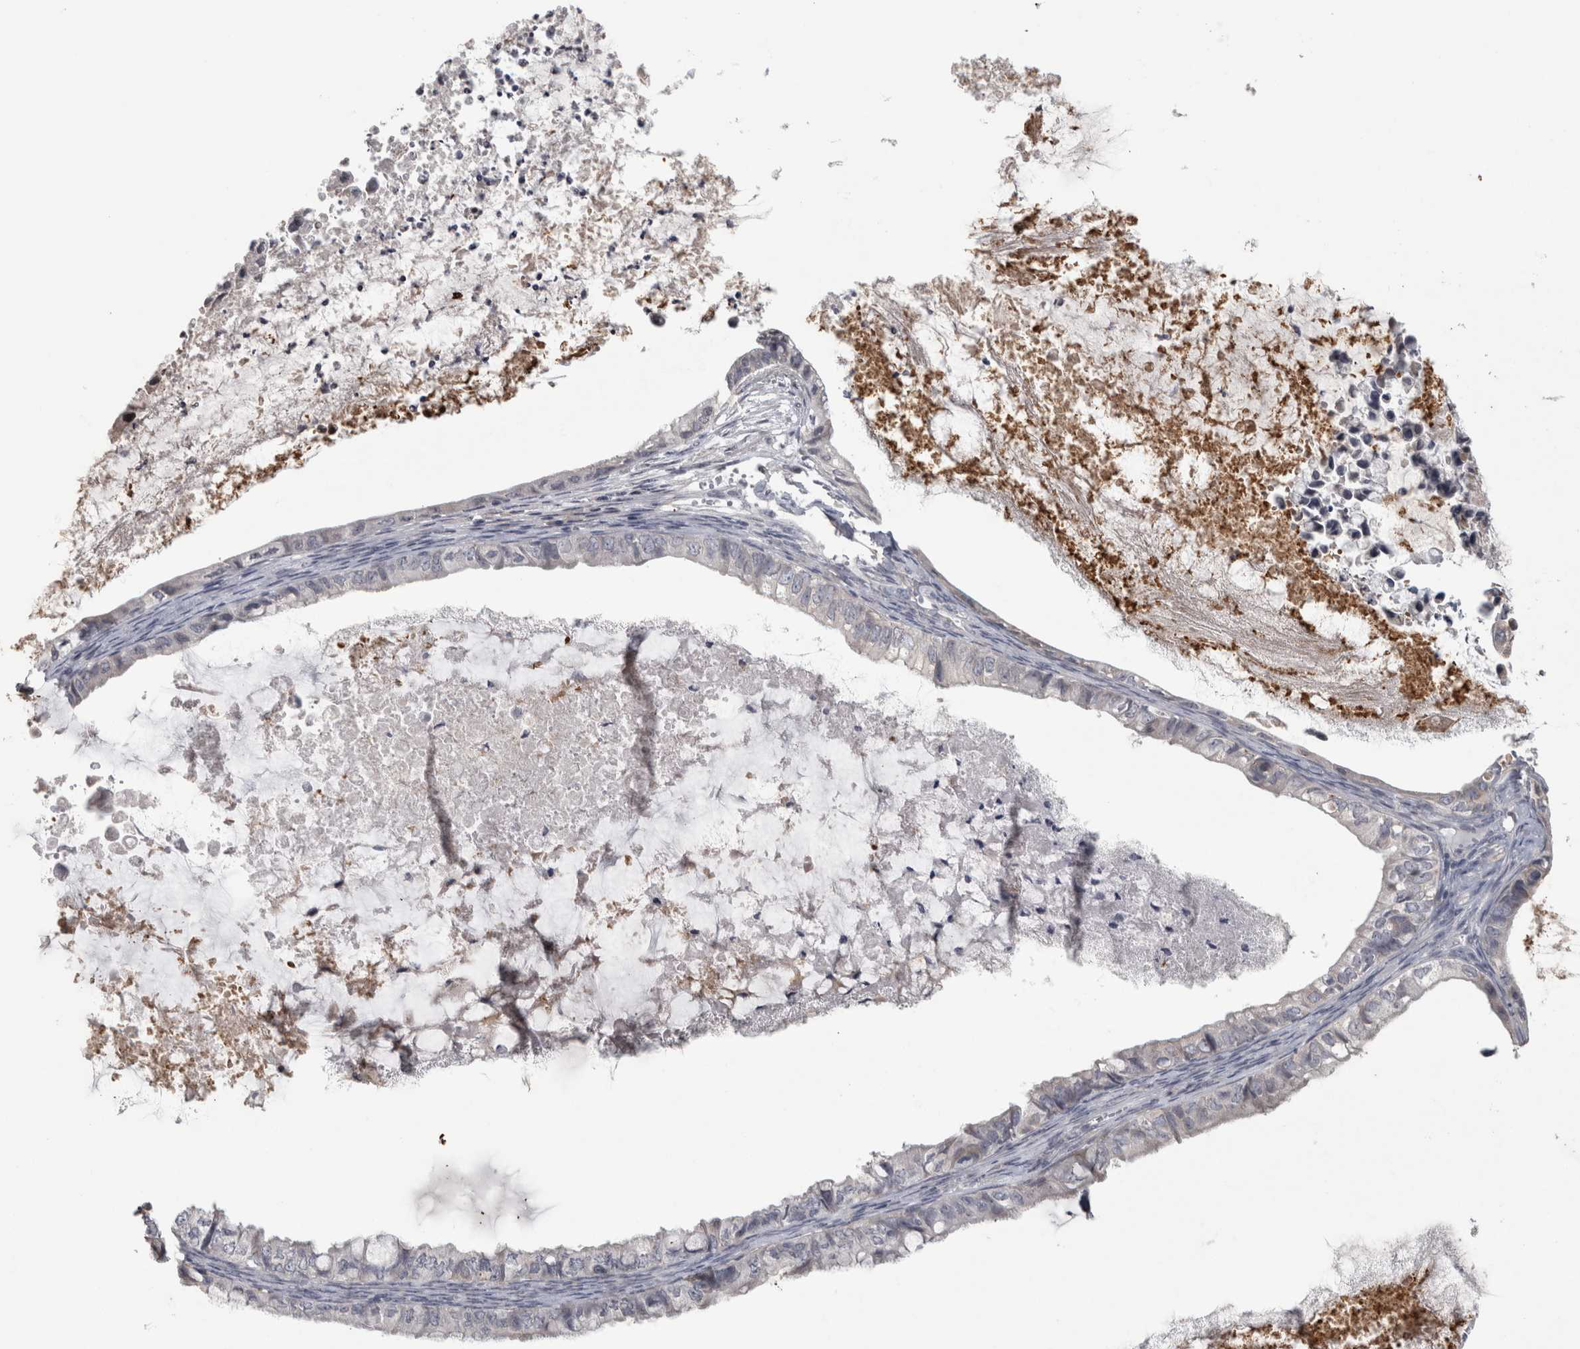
{"staining": {"intensity": "negative", "quantity": "none", "location": "none"}, "tissue": "ovarian cancer", "cell_type": "Tumor cells", "image_type": "cancer", "snomed": [{"axis": "morphology", "description": "Cystadenocarcinoma, mucinous, NOS"}, {"axis": "topography", "description": "Ovary"}], "caption": "Immunohistochemistry micrograph of ovarian cancer (mucinous cystadenocarcinoma) stained for a protein (brown), which reveals no positivity in tumor cells.", "gene": "RAB29", "patient": {"sex": "female", "age": 80}}